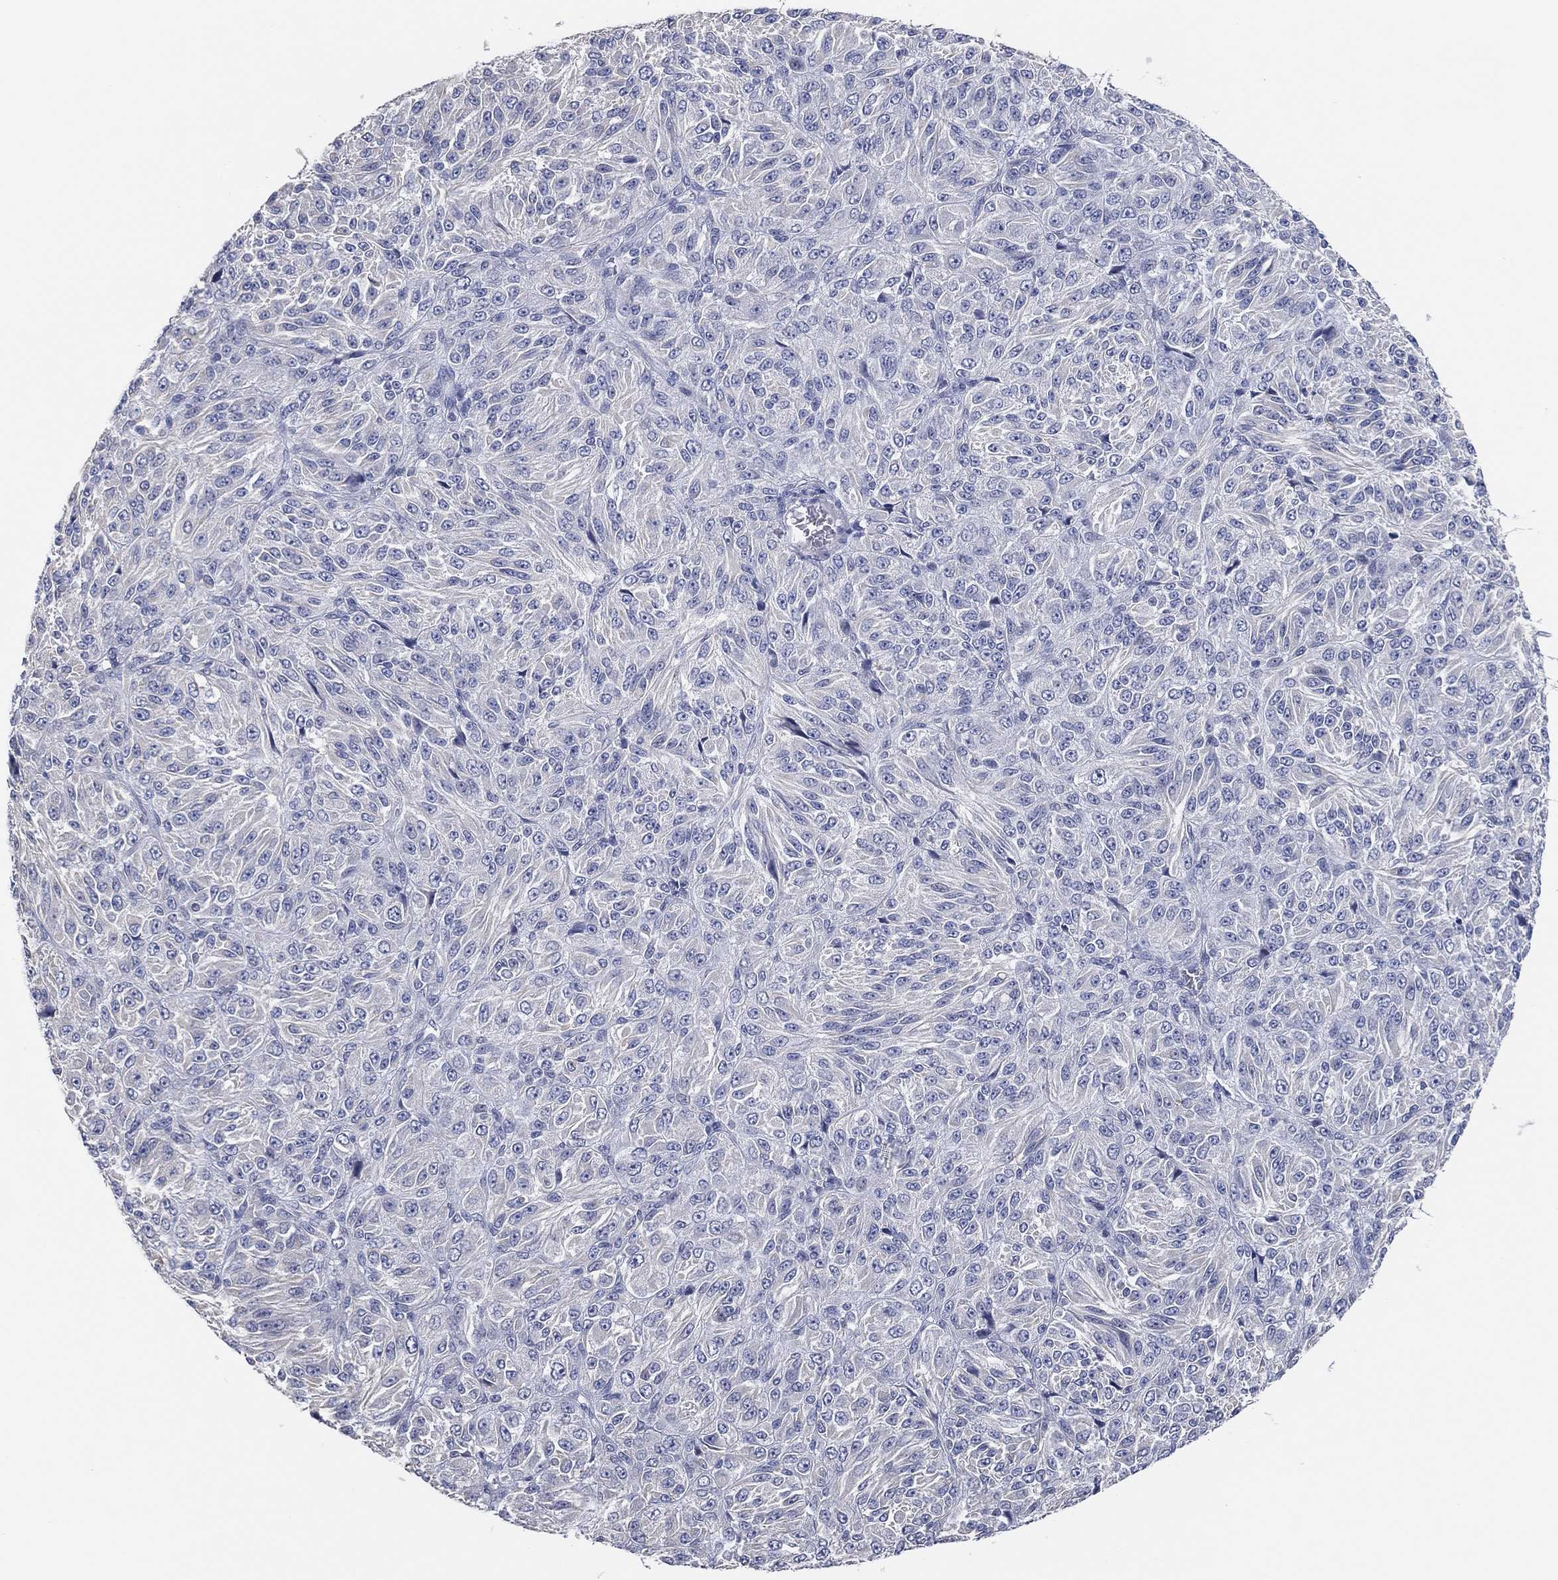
{"staining": {"intensity": "negative", "quantity": "none", "location": "none"}, "tissue": "melanoma", "cell_type": "Tumor cells", "image_type": "cancer", "snomed": [{"axis": "morphology", "description": "Malignant melanoma, Metastatic site"}, {"axis": "topography", "description": "Brain"}], "caption": "Immunohistochemistry of human melanoma demonstrates no expression in tumor cells.", "gene": "CFTR", "patient": {"sex": "female", "age": 56}}